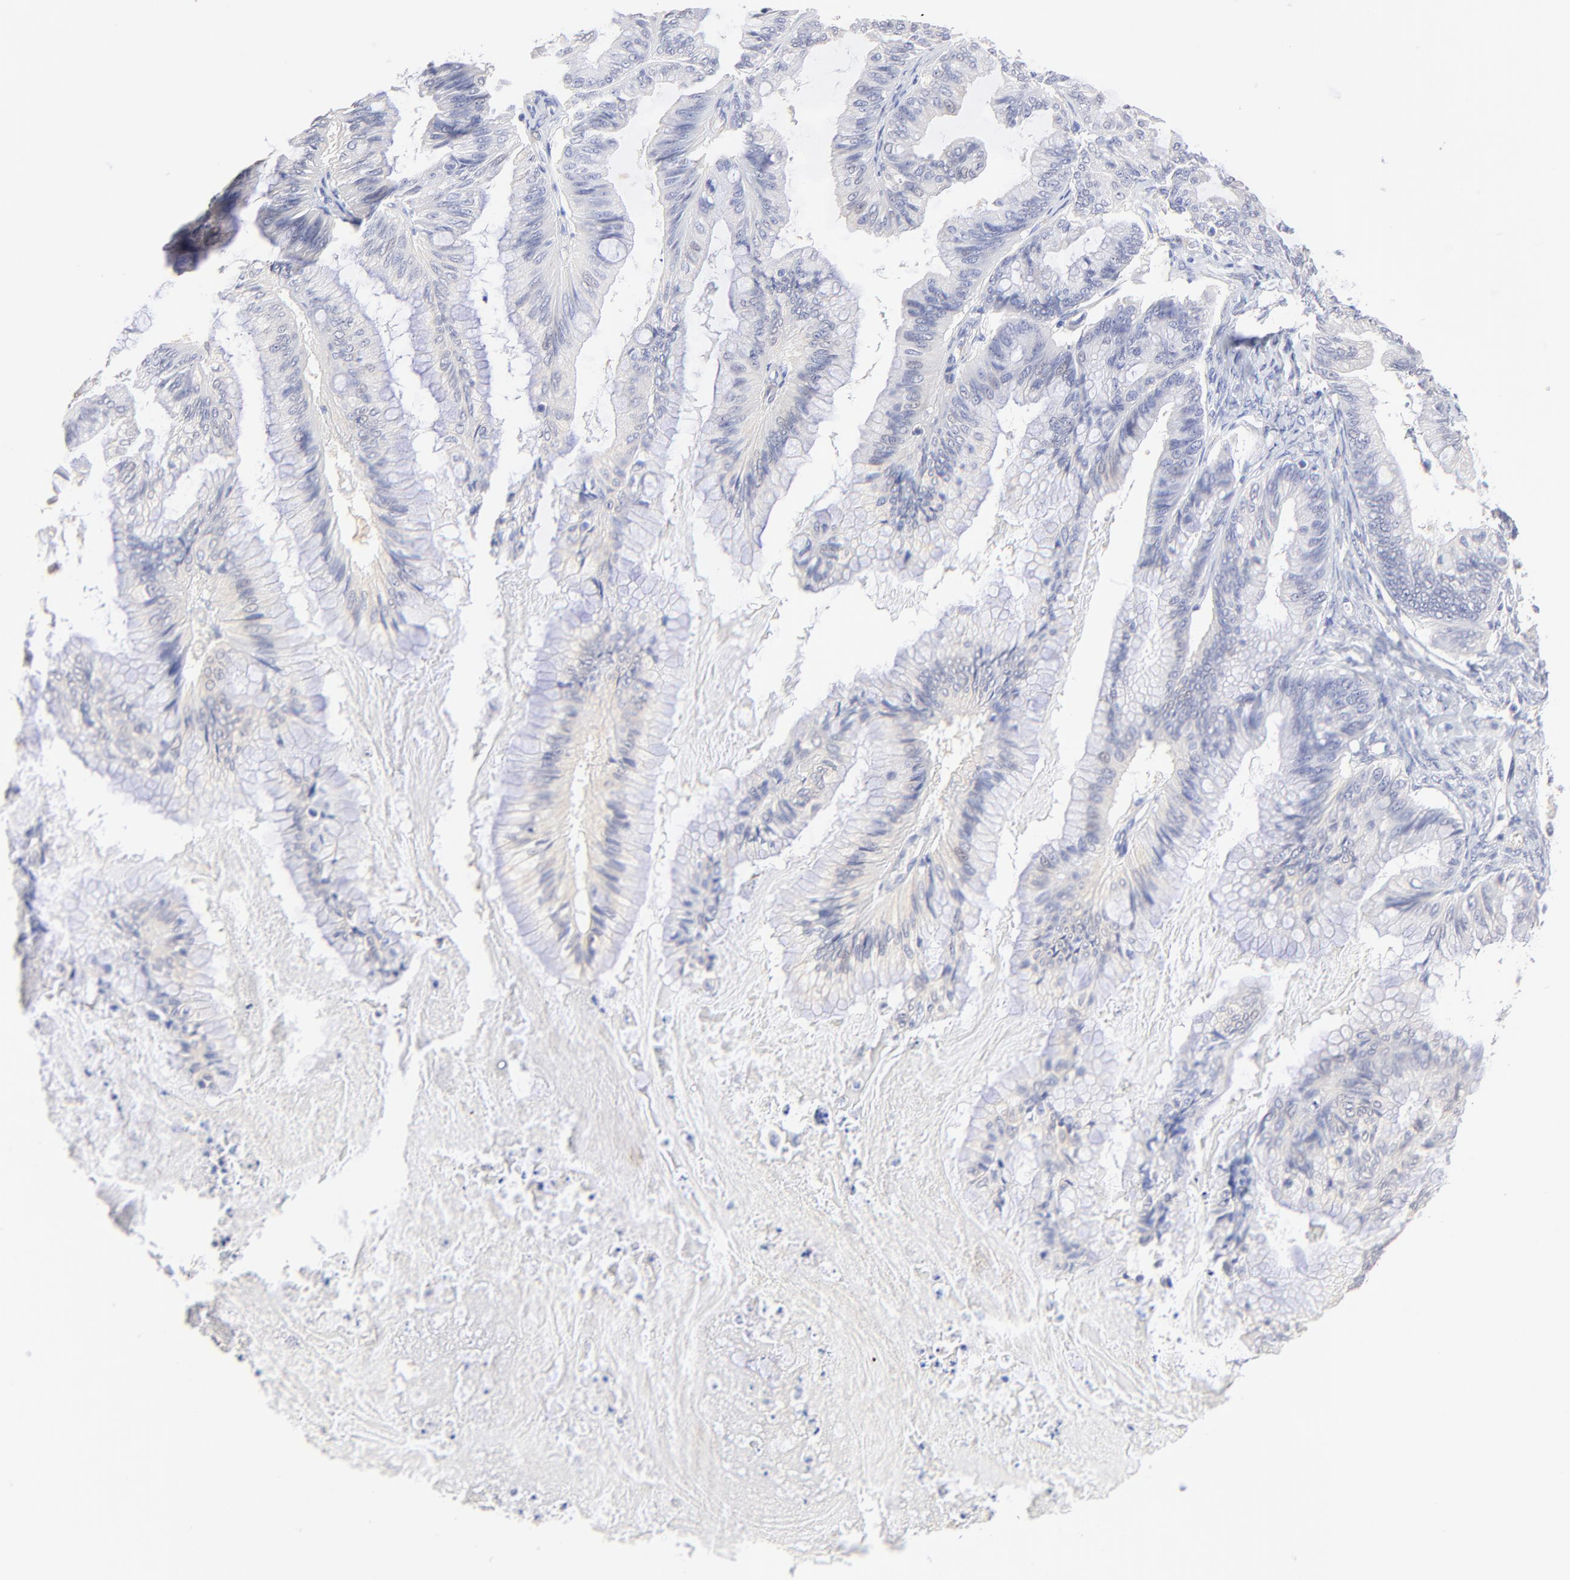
{"staining": {"intensity": "negative", "quantity": "none", "location": "none"}, "tissue": "ovarian cancer", "cell_type": "Tumor cells", "image_type": "cancer", "snomed": [{"axis": "morphology", "description": "Cystadenocarcinoma, mucinous, NOS"}, {"axis": "topography", "description": "Ovary"}], "caption": "IHC photomicrograph of human mucinous cystadenocarcinoma (ovarian) stained for a protein (brown), which reveals no positivity in tumor cells. (DAB (3,3'-diaminobenzidine) immunohistochemistry, high magnification).", "gene": "ACTRT1", "patient": {"sex": "female", "age": 57}}